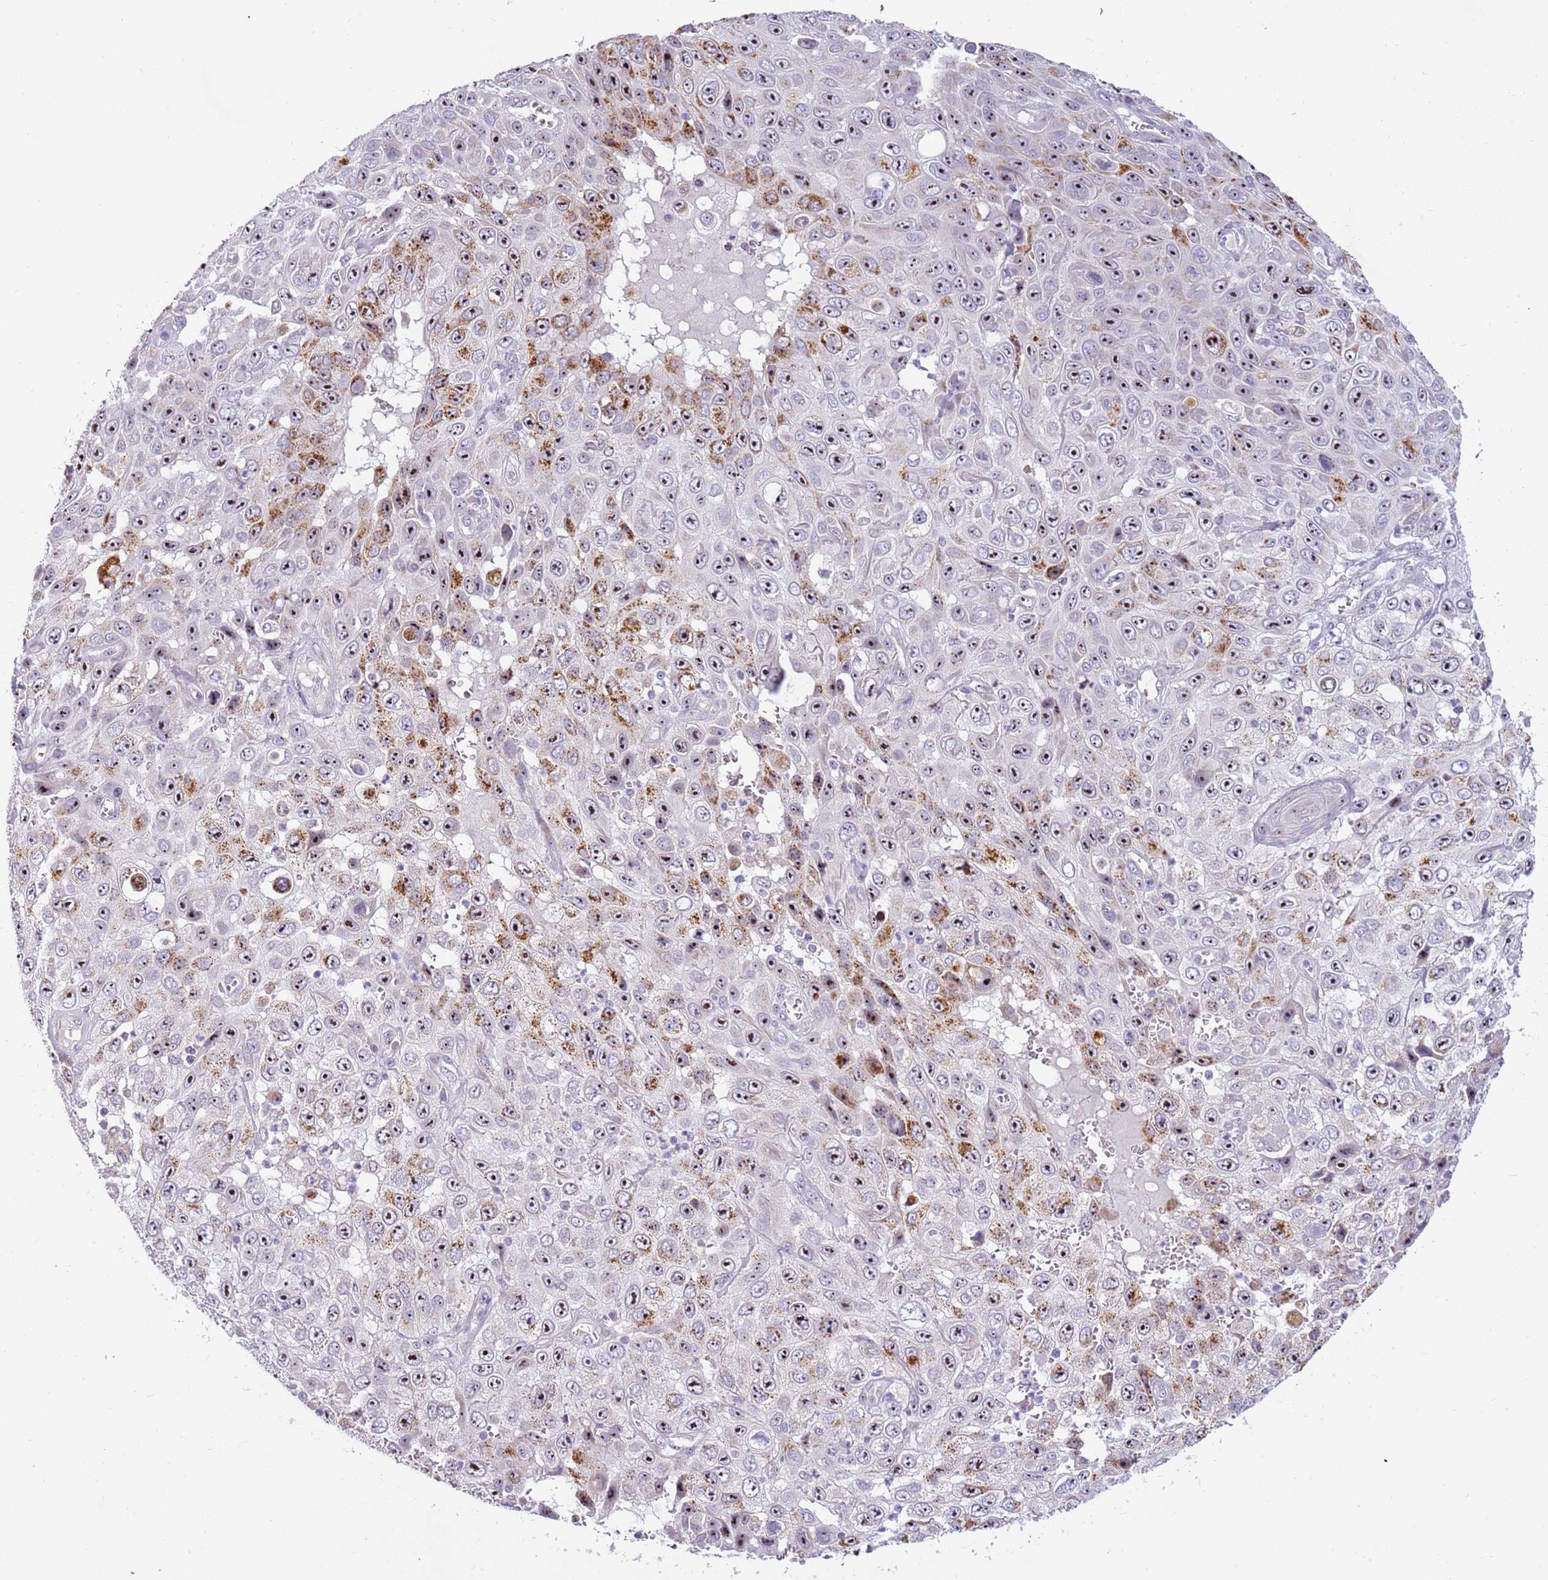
{"staining": {"intensity": "moderate", "quantity": "25%-75%", "location": "cytoplasmic/membranous,nuclear"}, "tissue": "skin cancer", "cell_type": "Tumor cells", "image_type": "cancer", "snomed": [{"axis": "morphology", "description": "Squamous cell carcinoma, NOS"}, {"axis": "topography", "description": "Skin"}], "caption": "Brown immunohistochemical staining in human squamous cell carcinoma (skin) shows moderate cytoplasmic/membranous and nuclear expression in about 25%-75% of tumor cells.", "gene": "DNAJA3", "patient": {"sex": "male", "age": 82}}